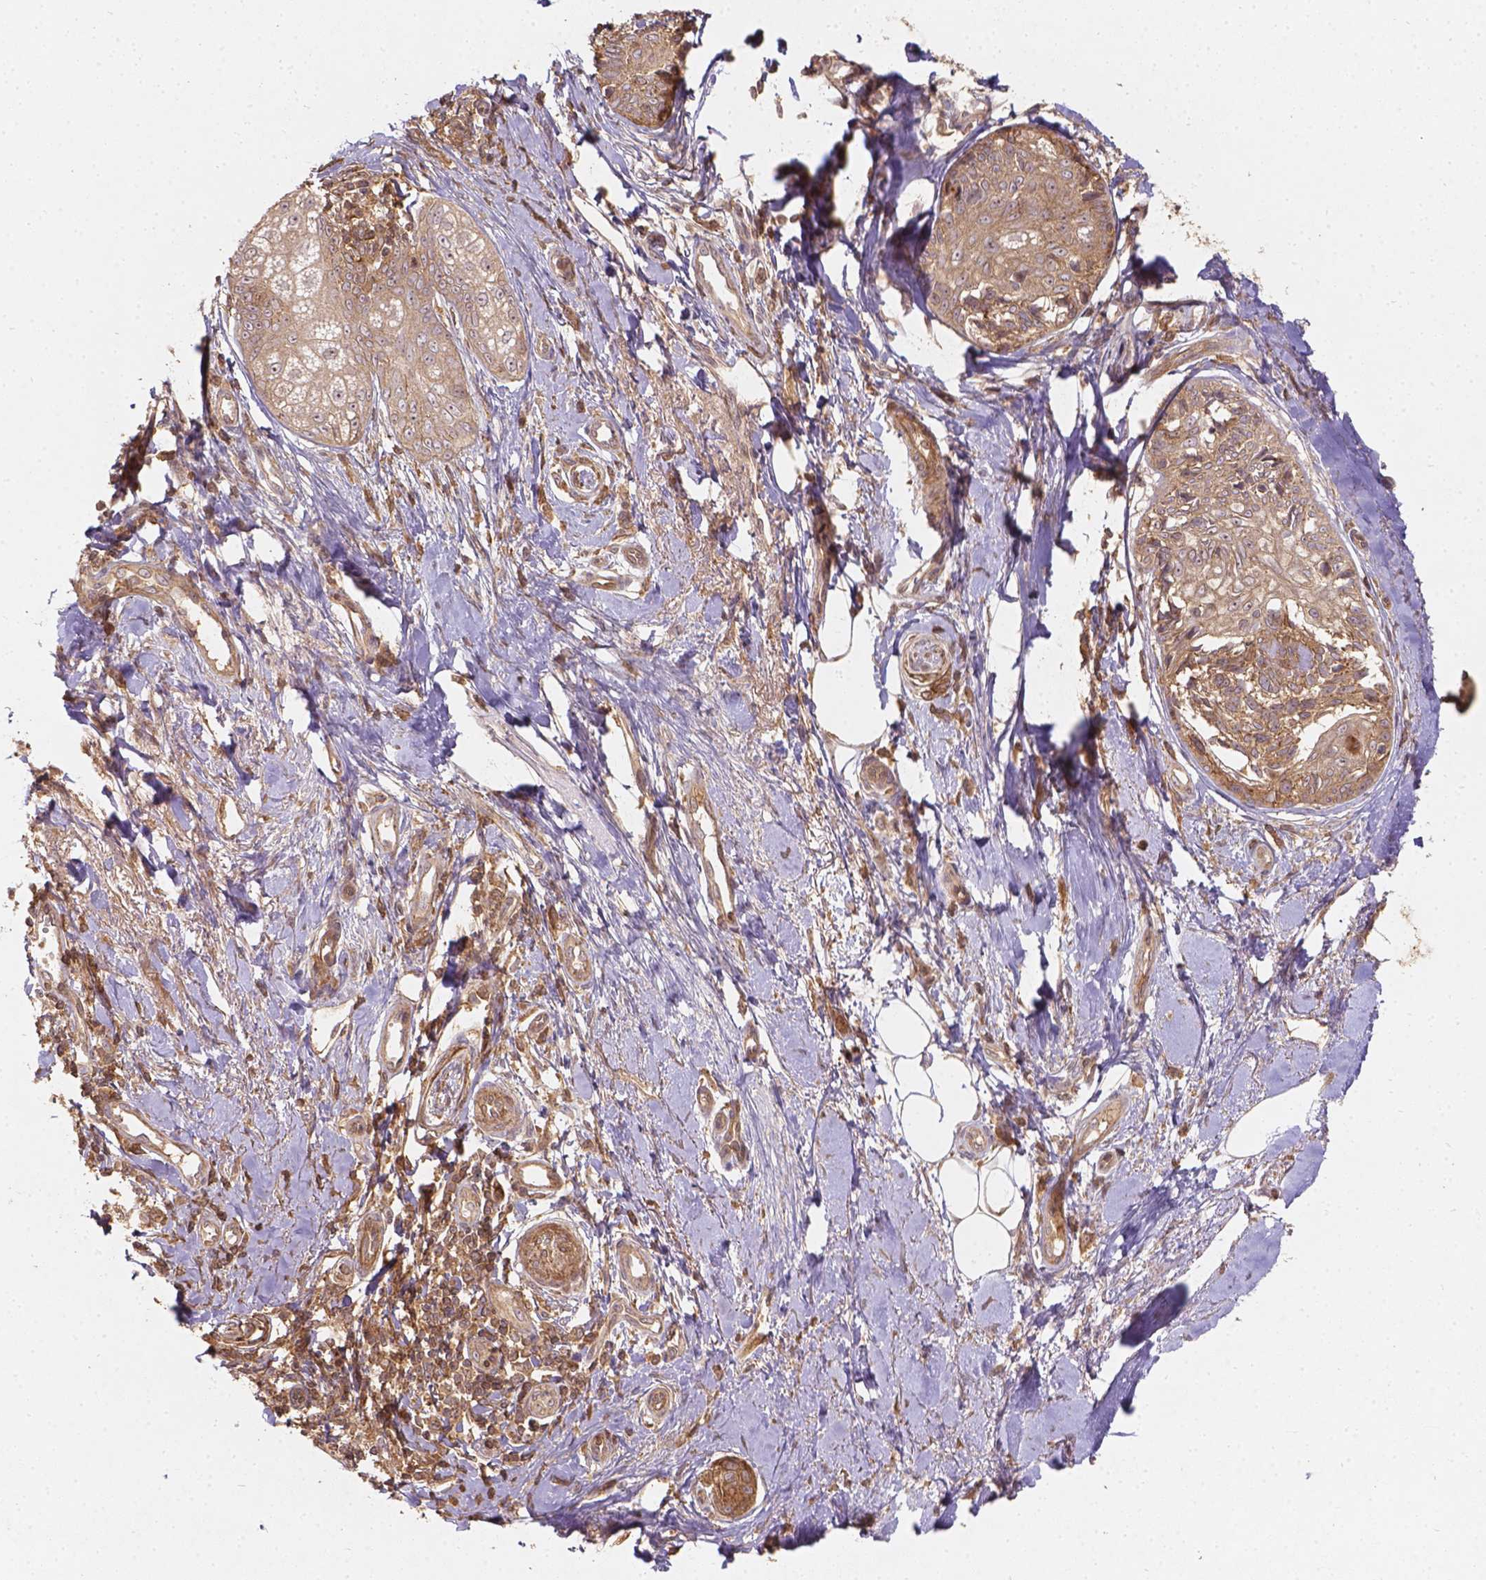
{"staining": {"intensity": "moderate", "quantity": ">75%", "location": "cytoplasmic/membranous"}, "tissue": "melanoma", "cell_type": "Tumor cells", "image_type": "cancer", "snomed": [{"axis": "morphology", "description": "Malignant melanoma, NOS"}, {"axis": "topography", "description": "Skin"}], "caption": "Moderate cytoplasmic/membranous protein positivity is seen in approximately >75% of tumor cells in malignant melanoma.", "gene": "XPR1", "patient": {"sex": "female", "age": 86}}